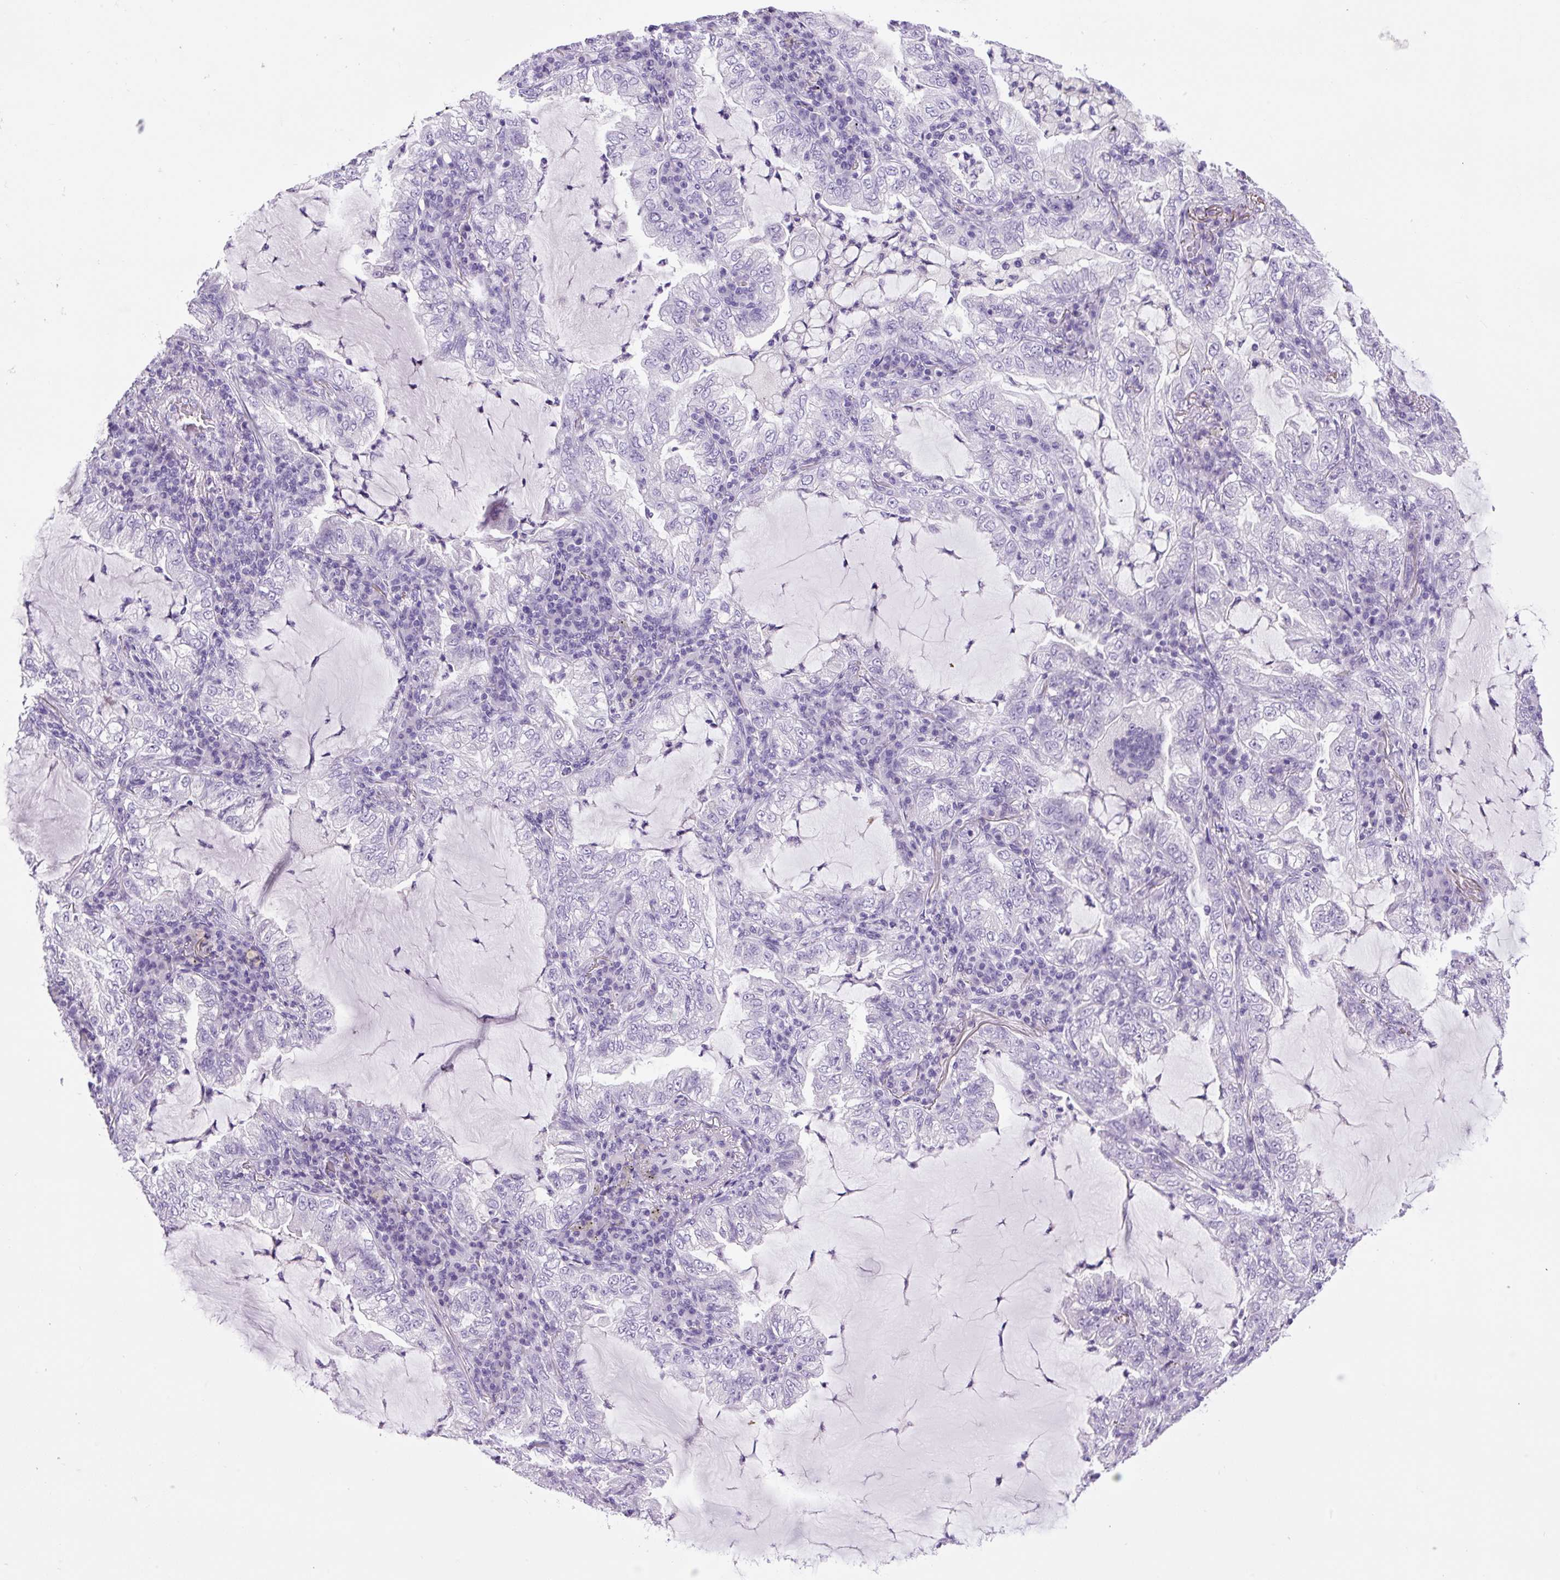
{"staining": {"intensity": "negative", "quantity": "none", "location": "none"}, "tissue": "lung cancer", "cell_type": "Tumor cells", "image_type": "cancer", "snomed": [{"axis": "morphology", "description": "Adenocarcinoma, NOS"}, {"axis": "topography", "description": "Lung"}], "caption": "Immunohistochemical staining of human lung cancer shows no significant staining in tumor cells.", "gene": "CHGA", "patient": {"sex": "female", "age": 73}}